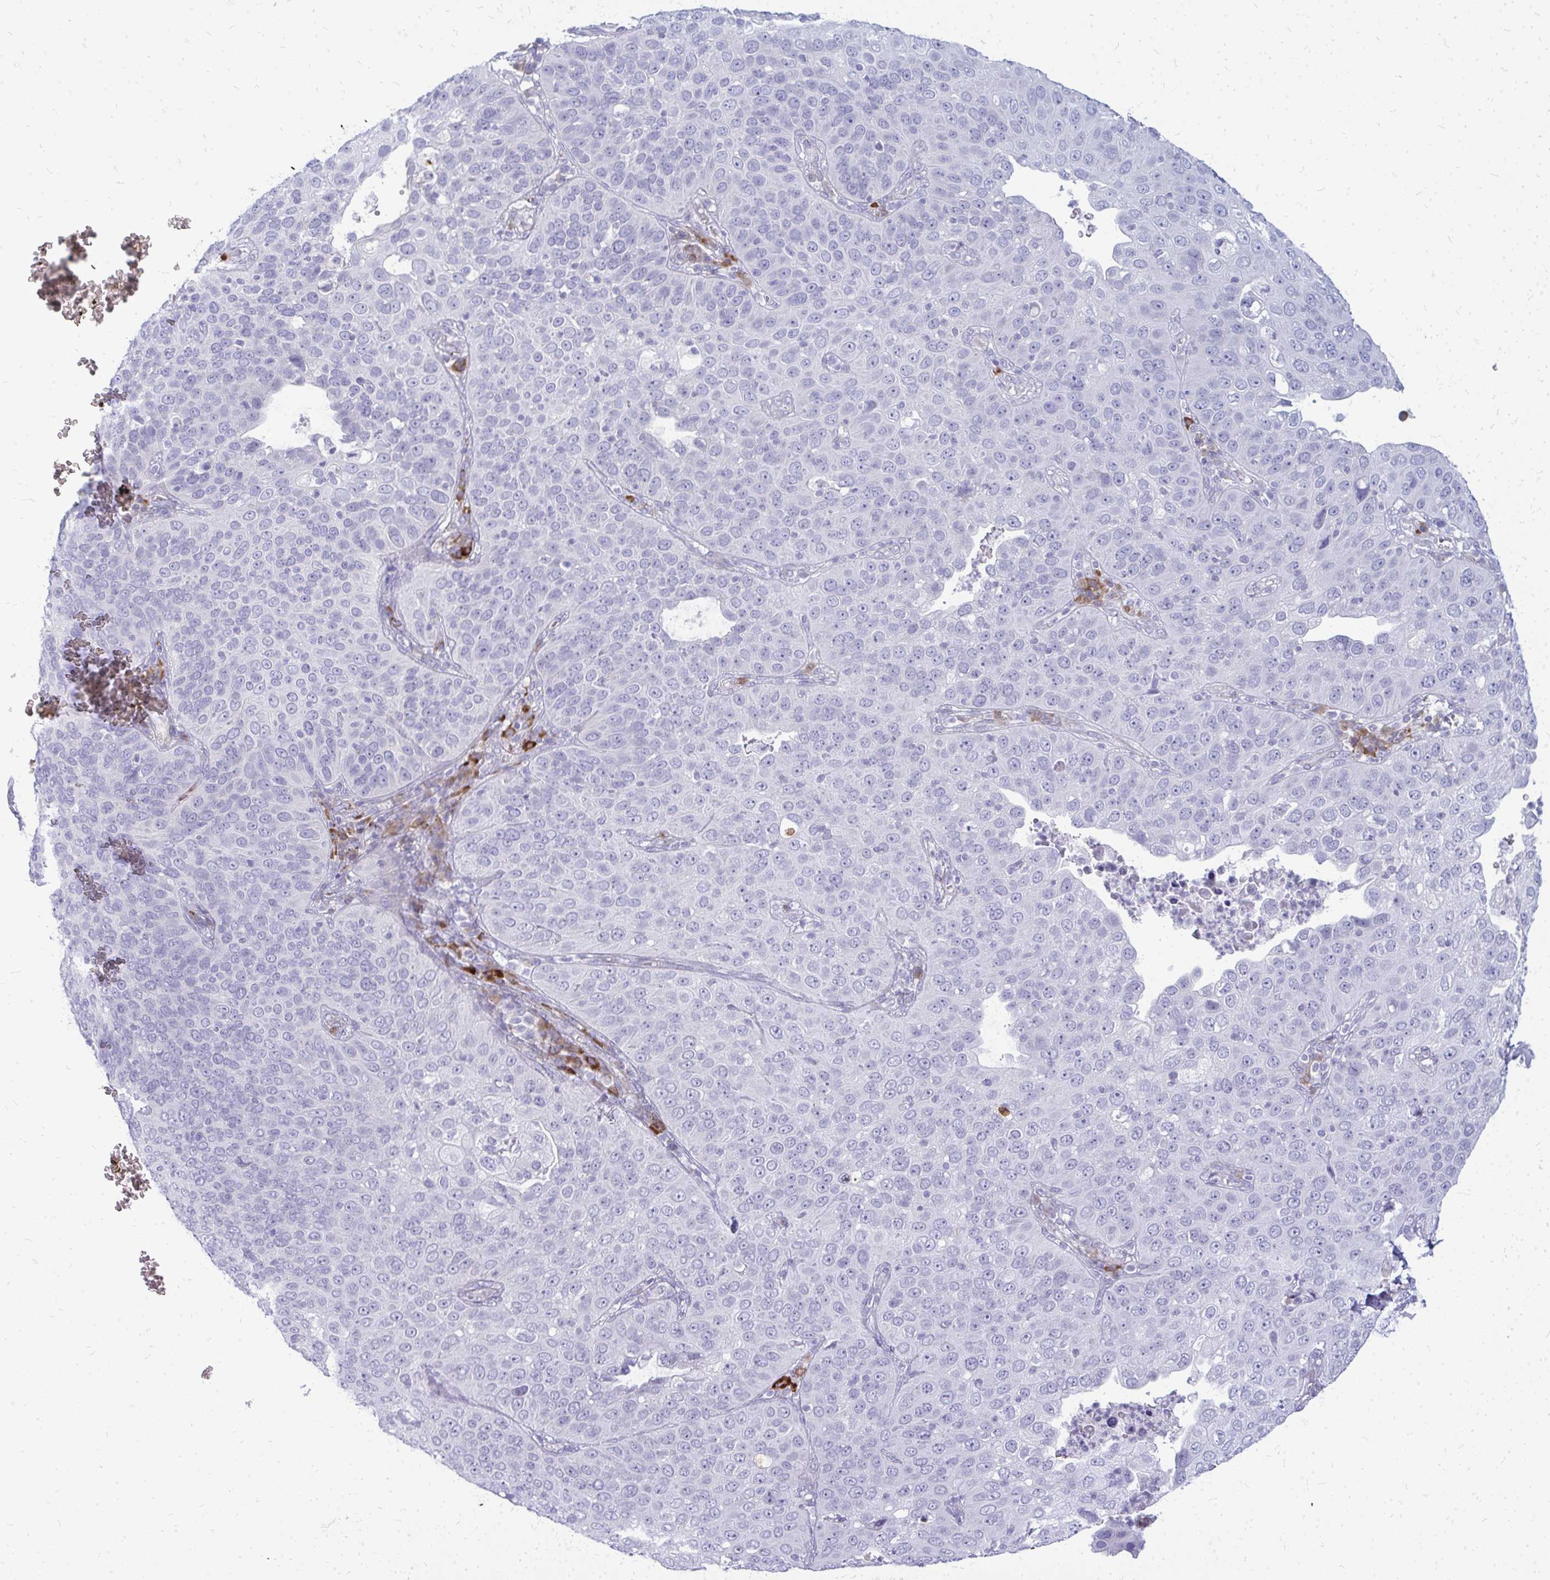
{"staining": {"intensity": "negative", "quantity": "none", "location": "none"}, "tissue": "cervical cancer", "cell_type": "Tumor cells", "image_type": "cancer", "snomed": [{"axis": "morphology", "description": "Squamous cell carcinoma, NOS"}, {"axis": "topography", "description": "Cervix"}], "caption": "Tumor cells are negative for protein expression in human cervical cancer. (DAB immunohistochemistry with hematoxylin counter stain).", "gene": "TSPEAR", "patient": {"sex": "female", "age": 36}}